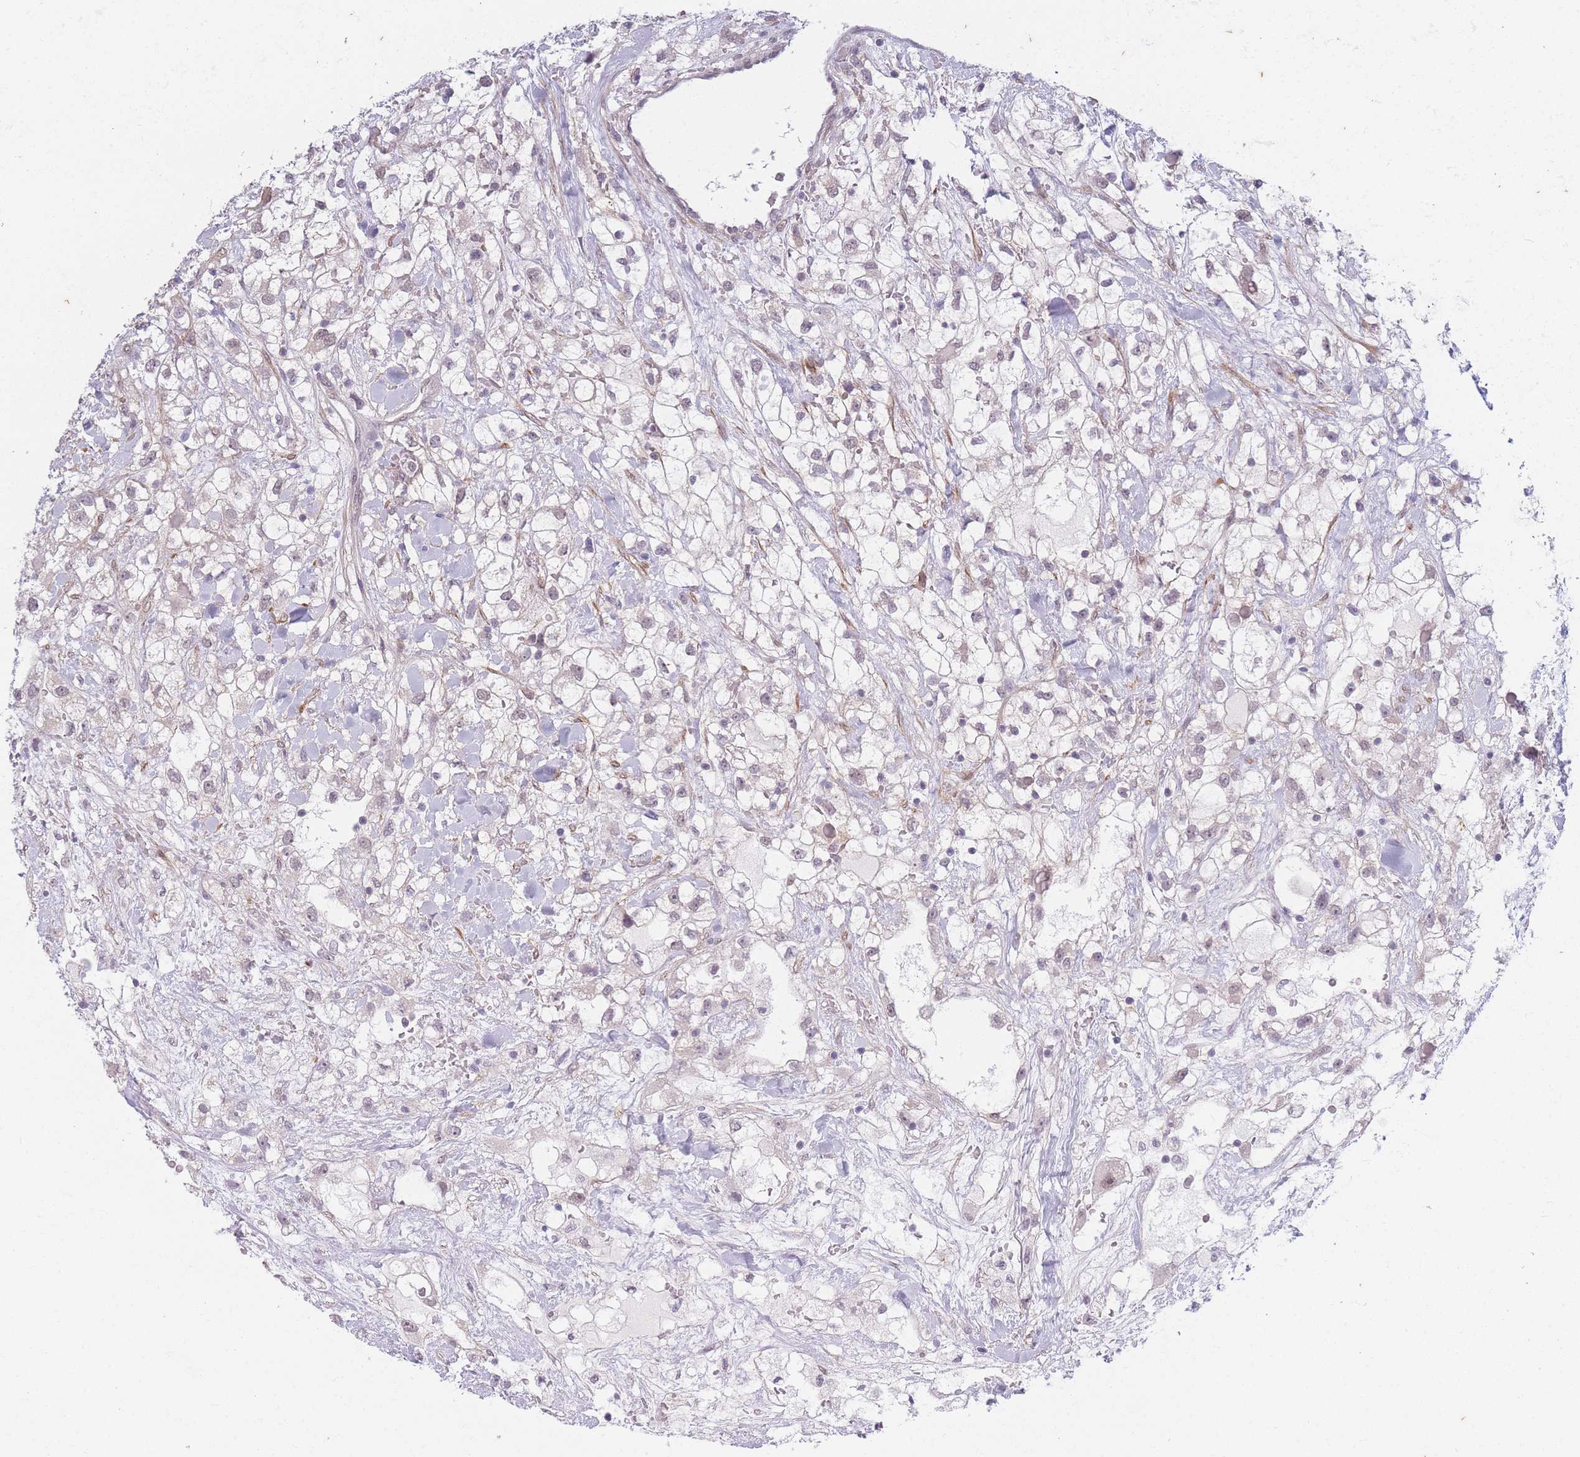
{"staining": {"intensity": "weak", "quantity": "<25%", "location": "nuclear"}, "tissue": "renal cancer", "cell_type": "Tumor cells", "image_type": "cancer", "snomed": [{"axis": "morphology", "description": "Adenocarcinoma, NOS"}, {"axis": "topography", "description": "Kidney"}], "caption": "IHC micrograph of neoplastic tissue: renal adenocarcinoma stained with DAB (3,3'-diaminobenzidine) reveals no significant protein staining in tumor cells.", "gene": "SIN3B", "patient": {"sex": "male", "age": 59}}